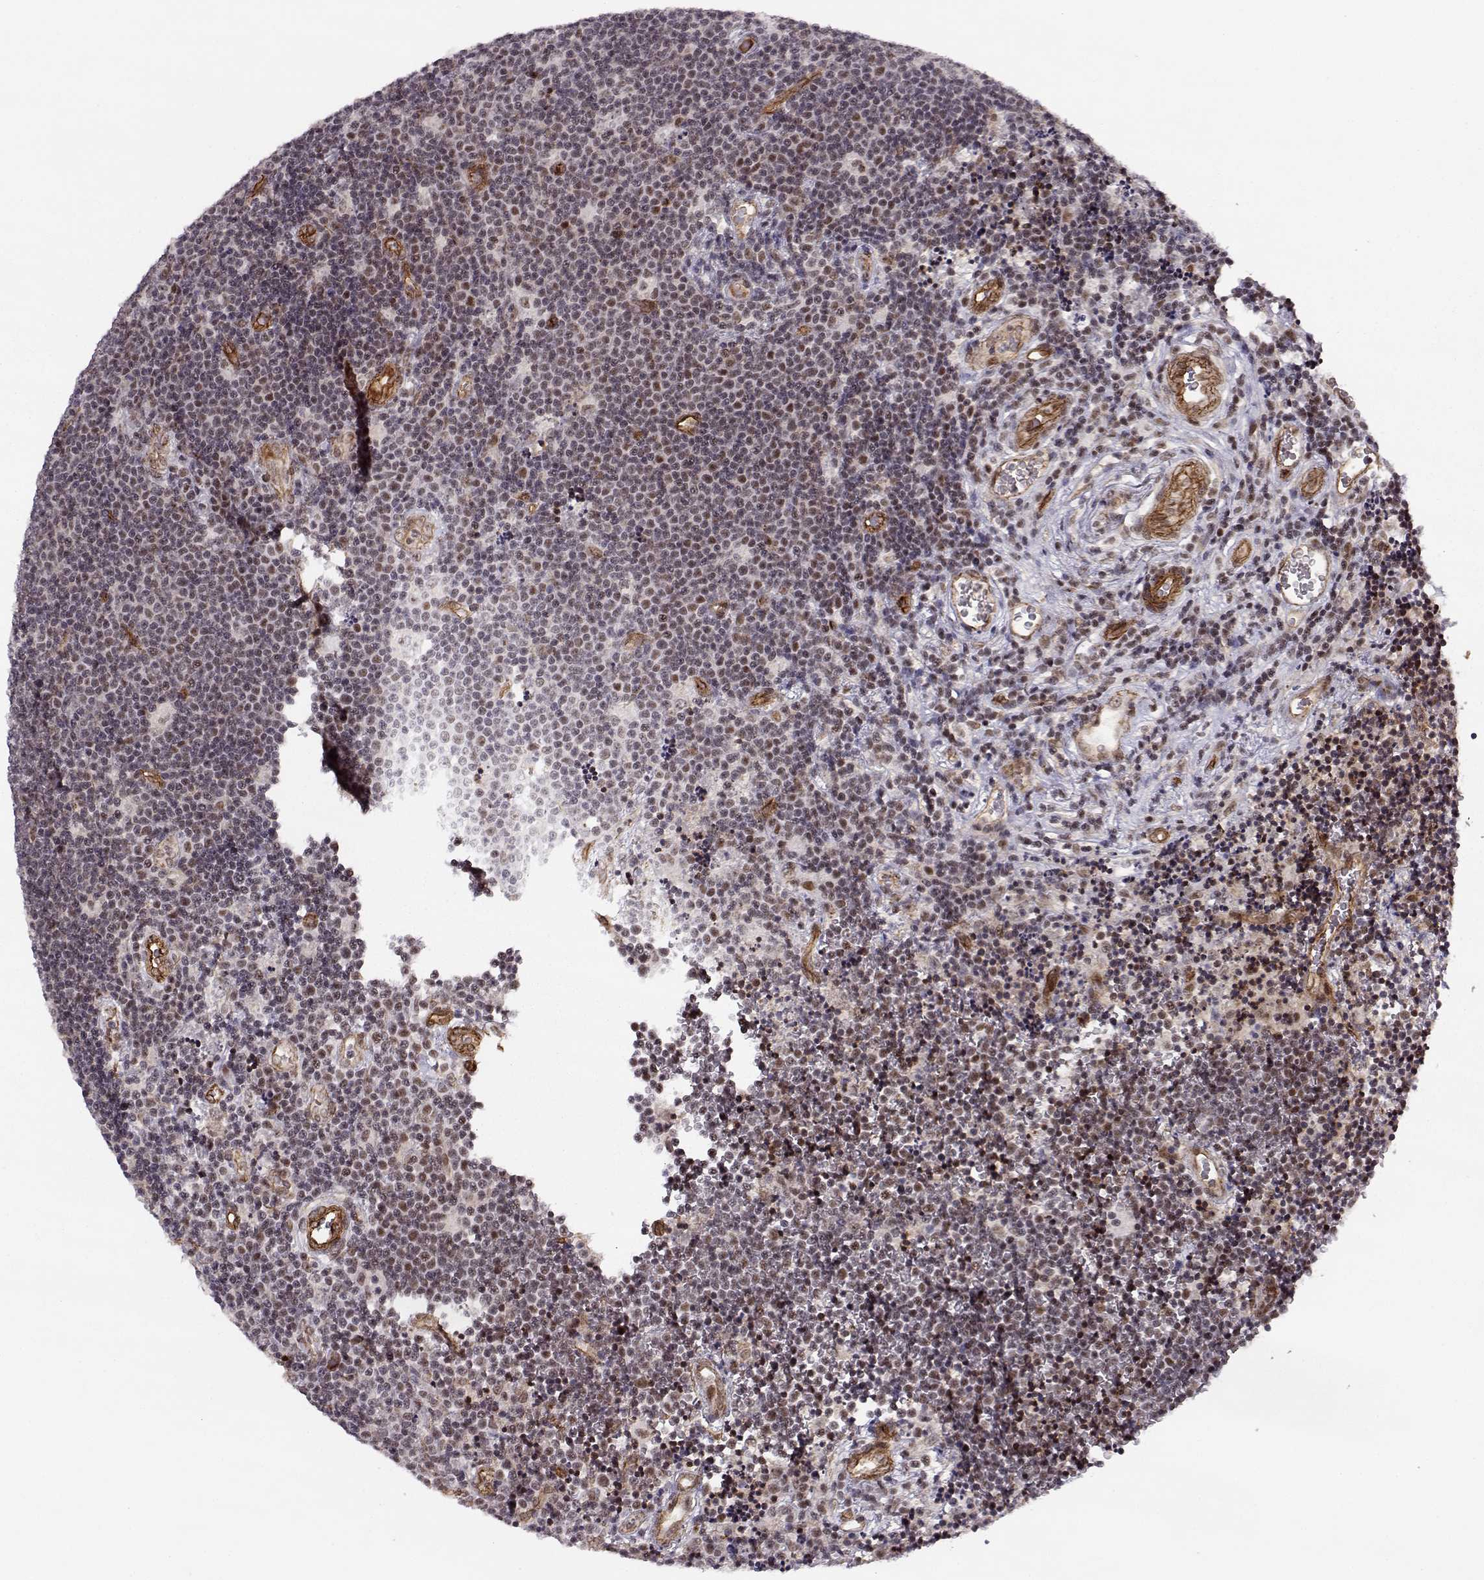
{"staining": {"intensity": "moderate", "quantity": "<25%", "location": "nuclear"}, "tissue": "lymphoma", "cell_type": "Tumor cells", "image_type": "cancer", "snomed": [{"axis": "morphology", "description": "Malignant lymphoma, non-Hodgkin's type, Low grade"}, {"axis": "topography", "description": "Brain"}], "caption": "Human lymphoma stained for a protein (brown) displays moderate nuclear positive positivity in about <25% of tumor cells.", "gene": "CIR1", "patient": {"sex": "female", "age": 66}}